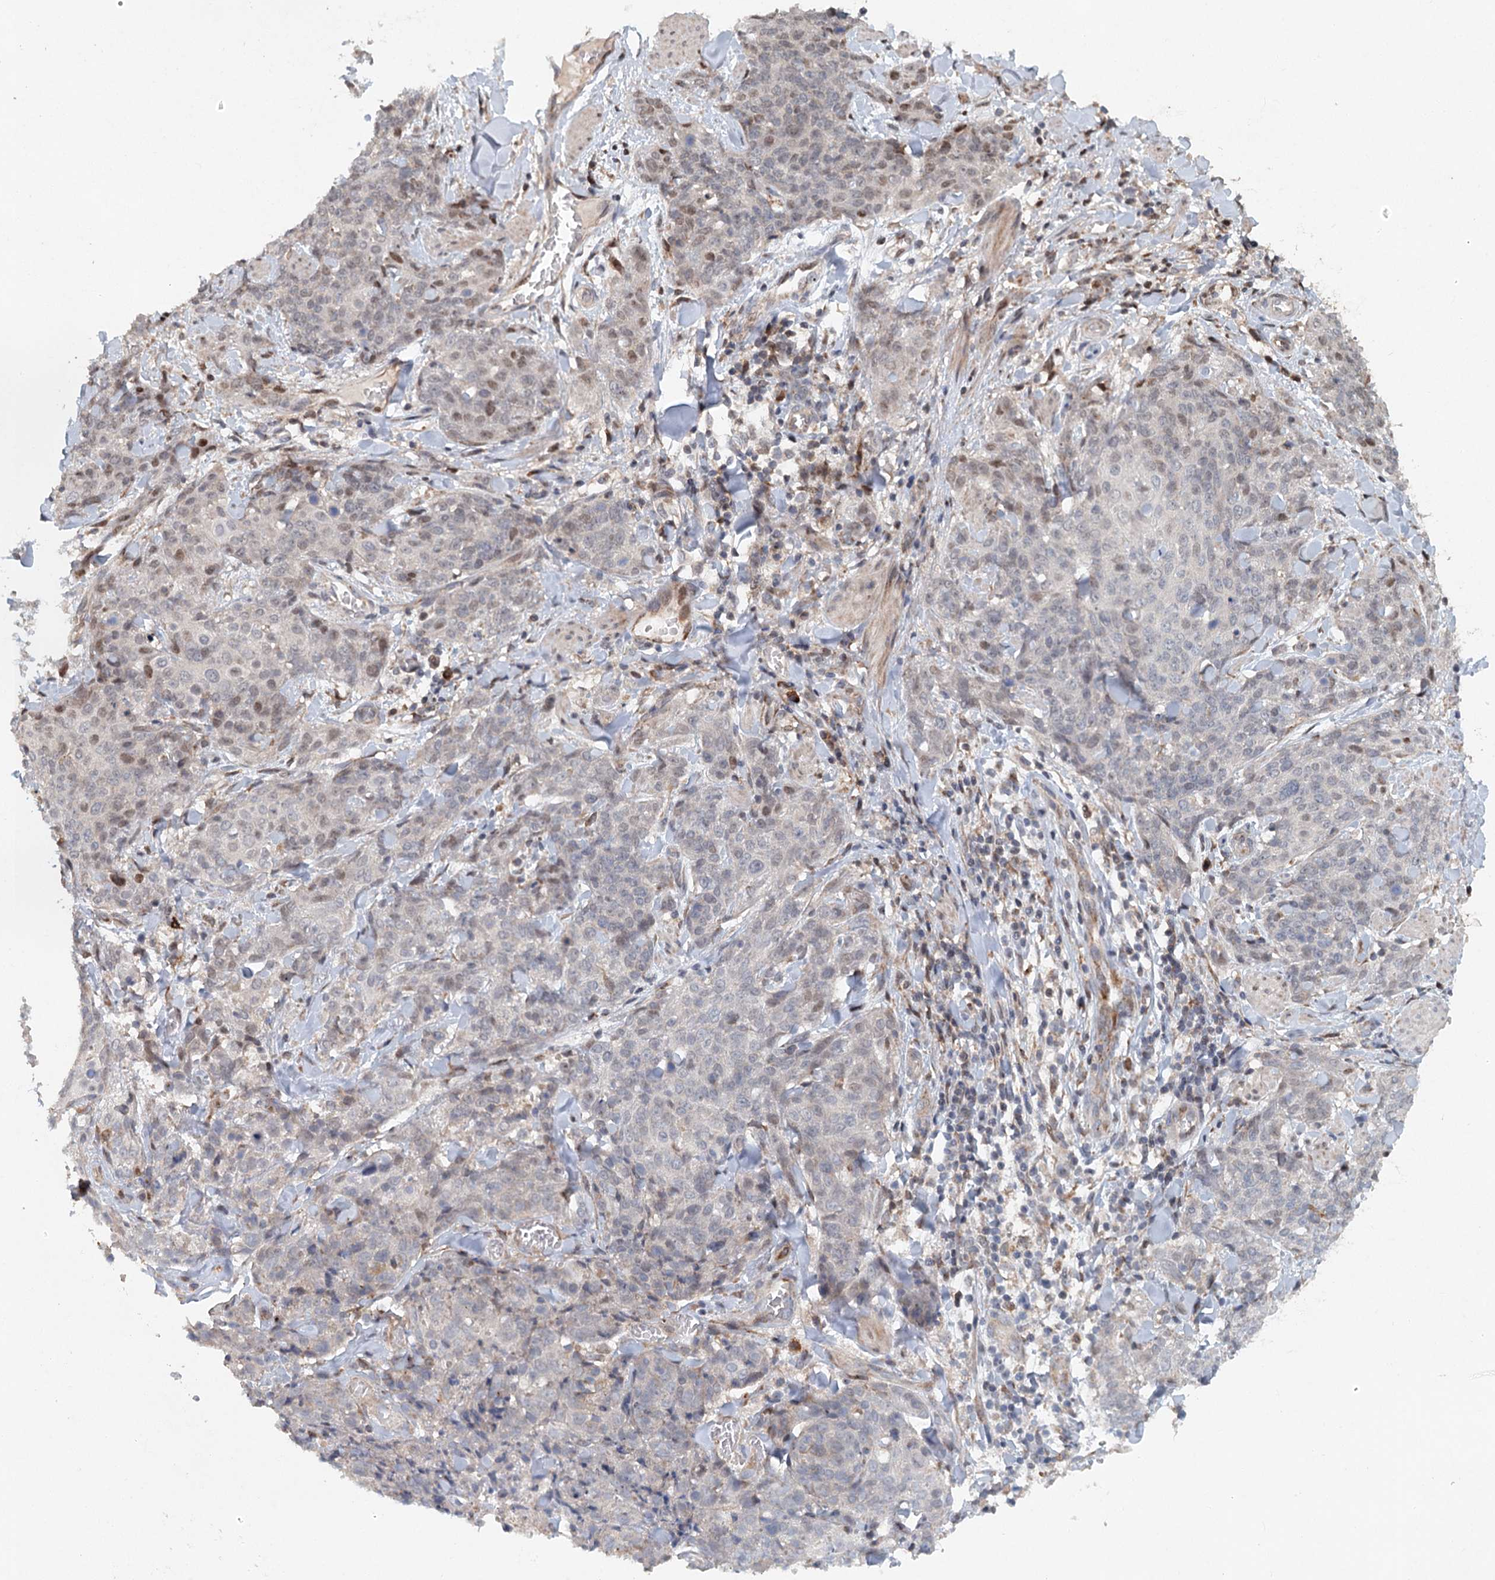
{"staining": {"intensity": "weak", "quantity": "<25%", "location": "nuclear"}, "tissue": "skin cancer", "cell_type": "Tumor cells", "image_type": "cancer", "snomed": [{"axis": "morphology", "description": "Squamous cell carcinoma, NOS"}, {"axis": "topography", "description": "Skin"}, {"axis": "topography", "description": "Vulva"}], "caption": "DAB (3,3'-diaminobenzidine) immunohistochemical staining of human squamous cell carcinoma (skin) demonstrates no significant staining in tumor cells. The staining is performed using DAB brown chromogen with nuclei counter-stained in using hematoxylin.", "gene": "SRPX2", "patient": {"sex": "female", "age": 85}}